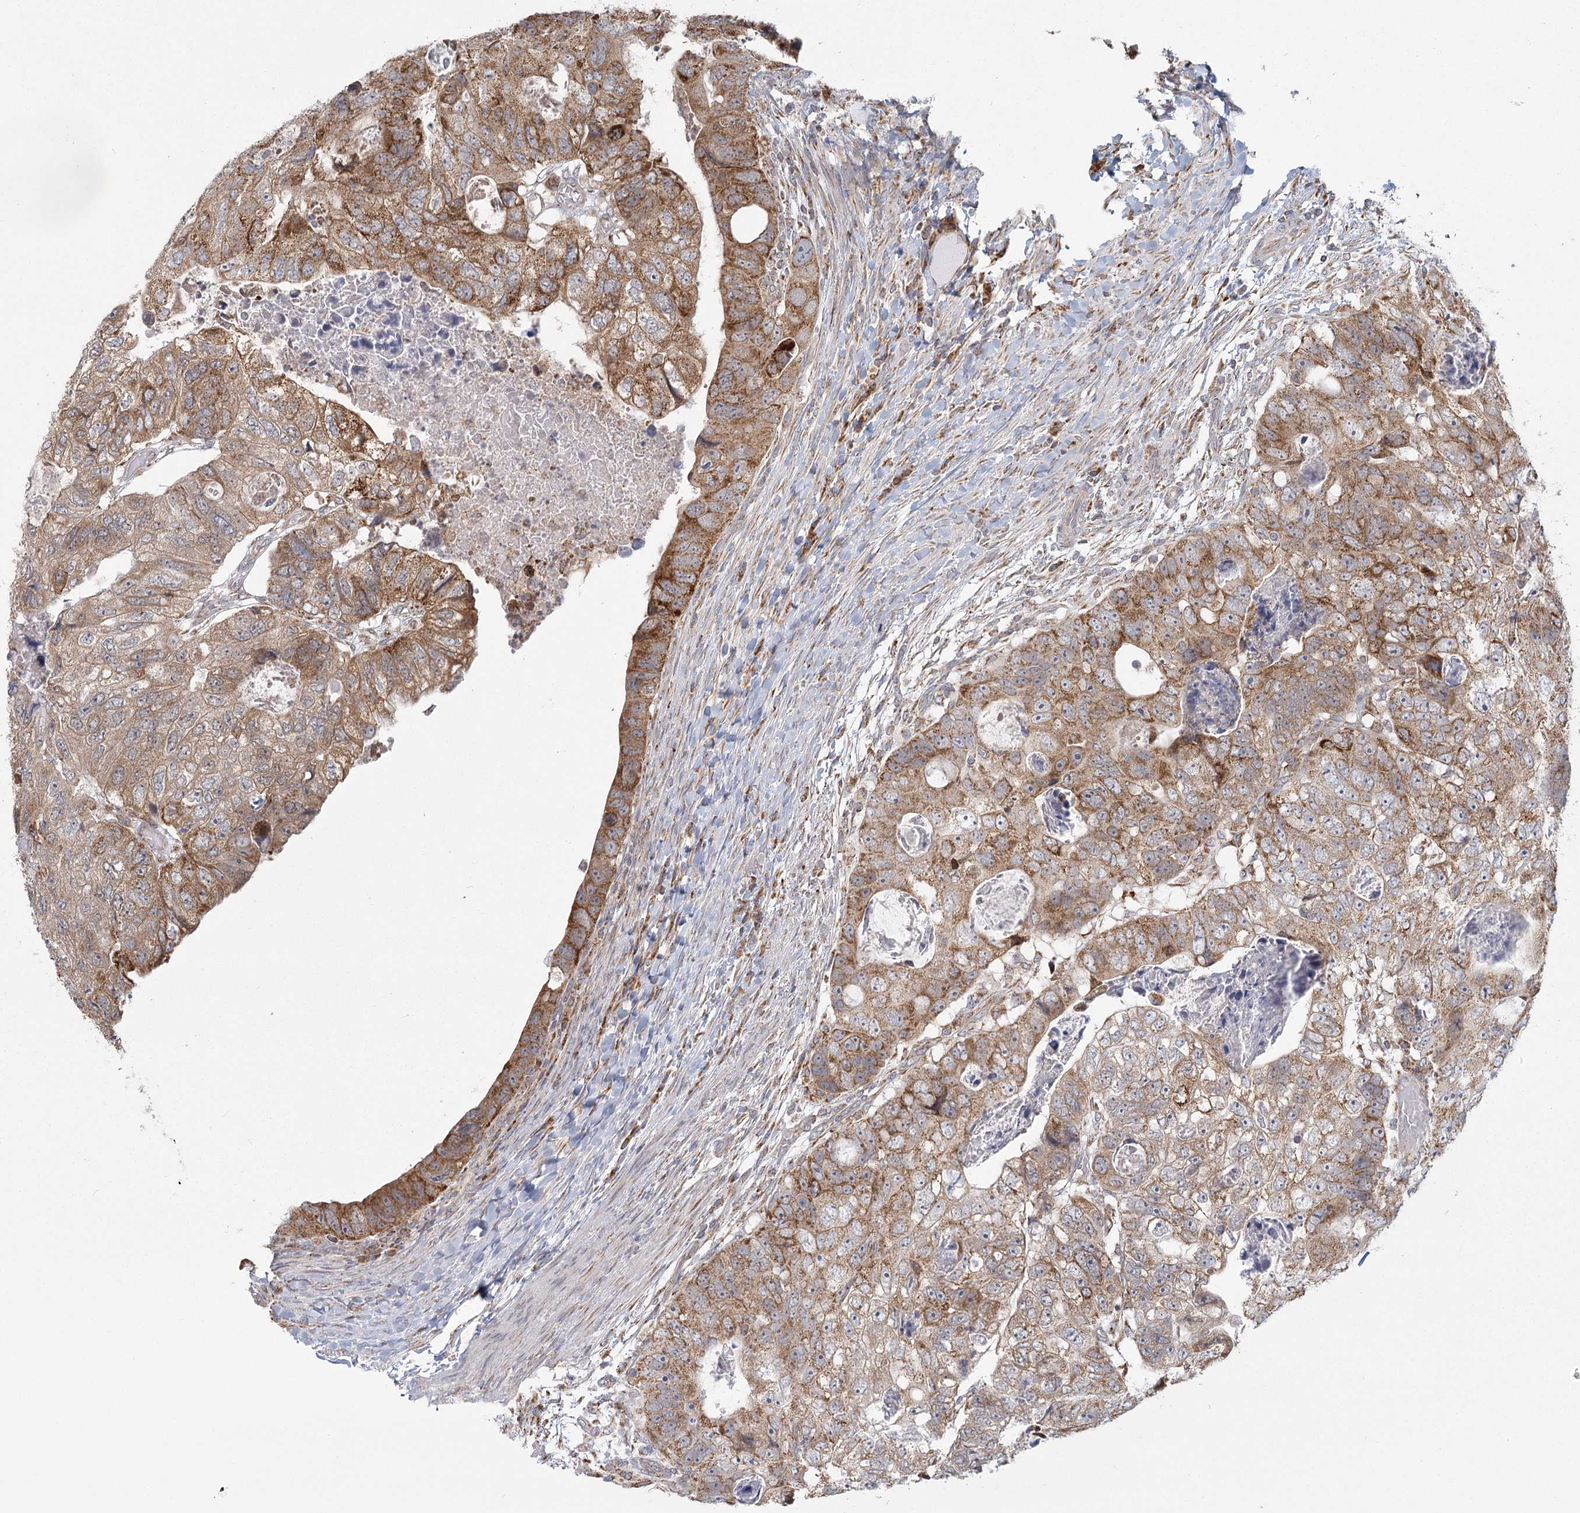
{"staining": {"intensity": "moderate", "quantity": ">75%", "location": "cytoplasmic/membranous"}, "tissue": "colorectal cancer", "cell_type": "Tumor cells", "image_type": "cancer", "snomed": [{"axis": "morphology", "description": "Adenocarcinoma, NOS"}, {"axis": "topography", "description": "Rectum"}], "caption": "Protein analysis of colorectal adenocarcinoma tissue demonstrates moderate cytoplasmic/membranous positivity in about >75% of tumor cells.", "gene": "LACTB", "patient": {"sex": "male", "age": 59}}